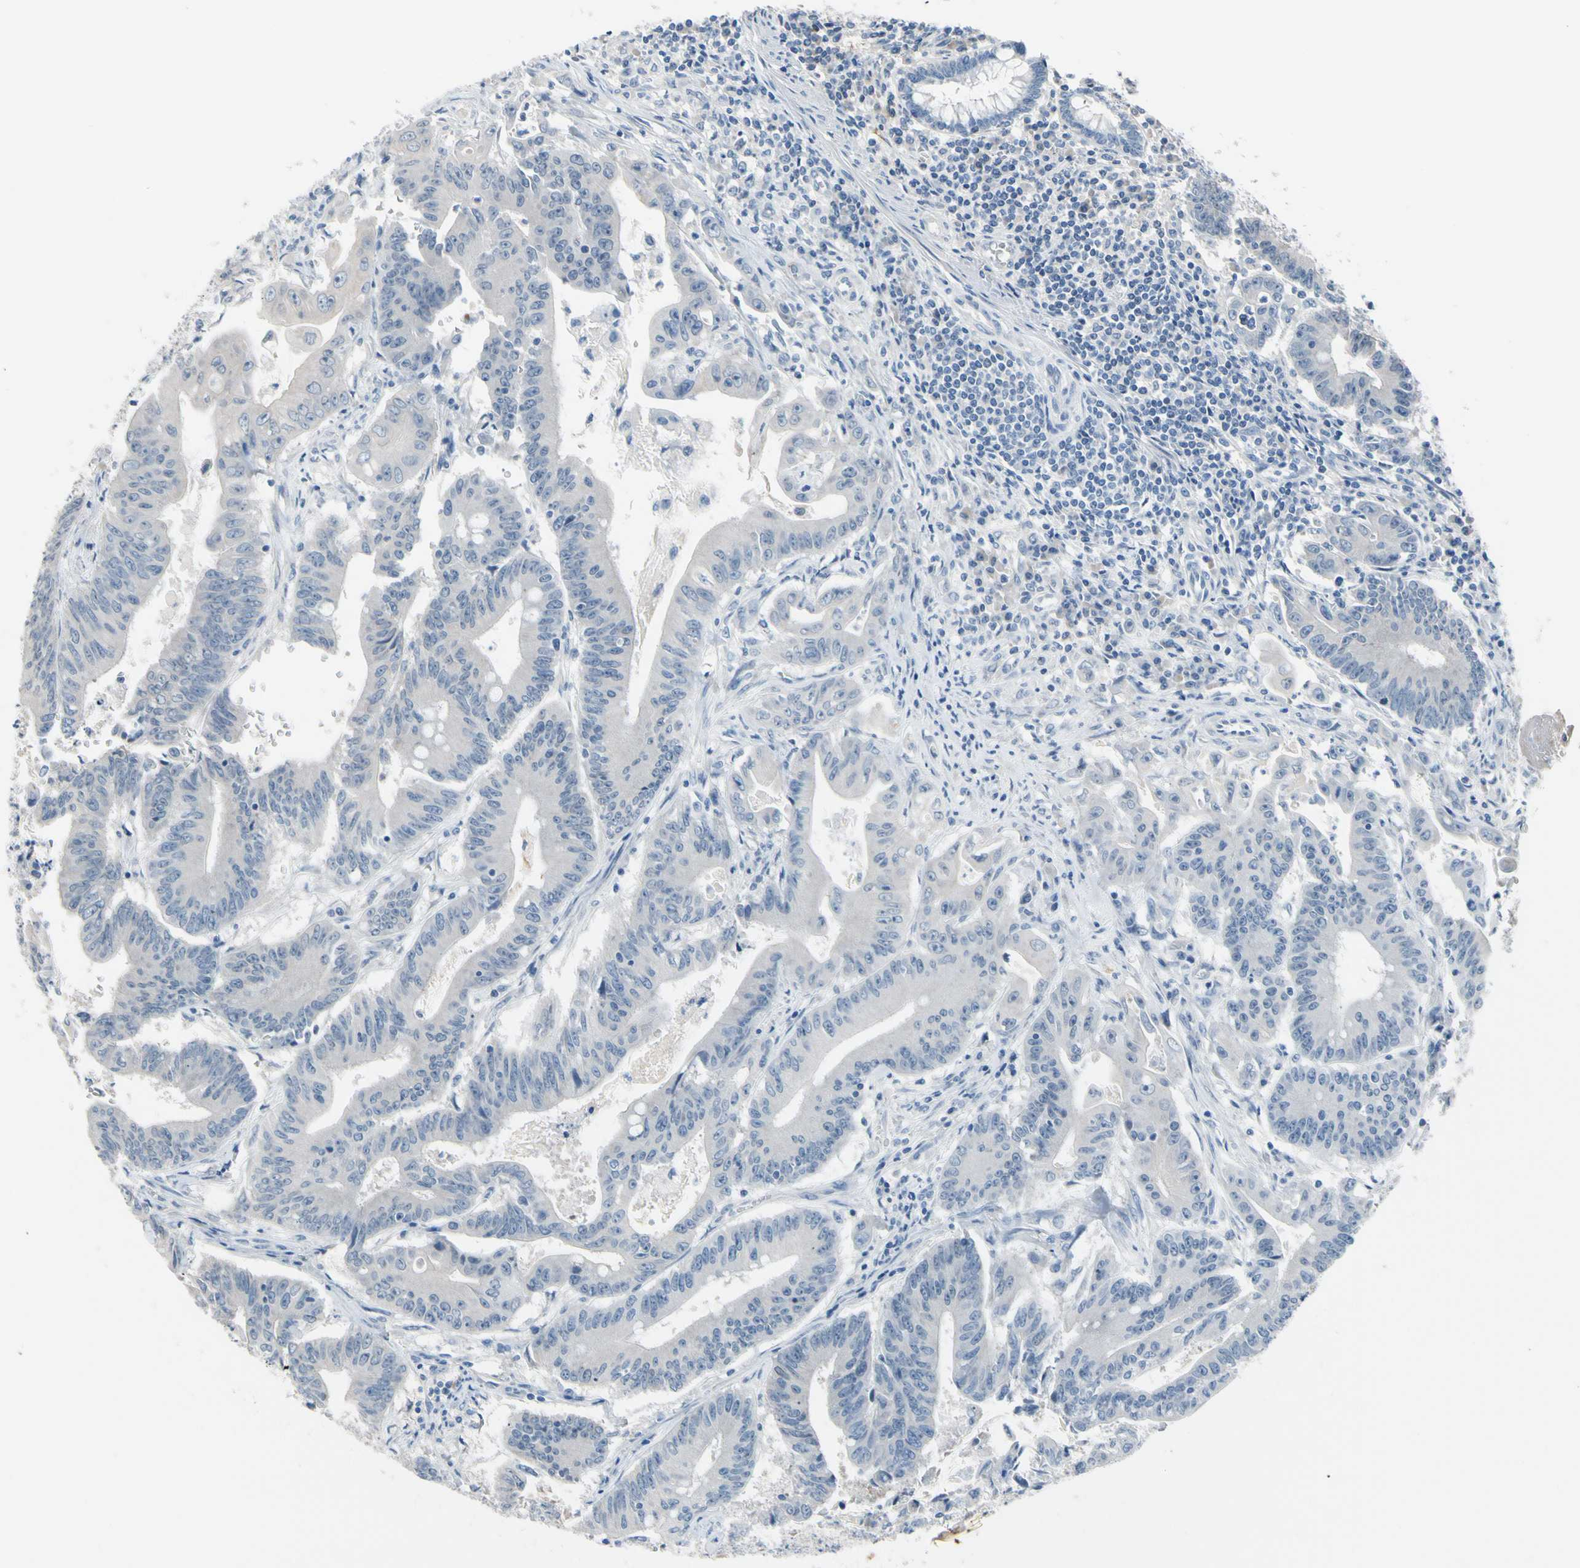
{"staining": {"intensity": "negative", "quantity": "none", "location": "none"}, "tissue": "colorectal cancer", "cell_type": "Tumor cells", "image_type": "cancer", "snomed": [{"axis": "morphology", "description": "Adenocarcinoma, NOS"}, {"axis": "topography", "description": "Colon"}], "caption": "Protein analysis of colorectal cancer (adenocarcinoma) demonstrates no significant expression in tumor cells.", "gene": "CNDP1", "patient": {"sex": "male", "age": 45}}